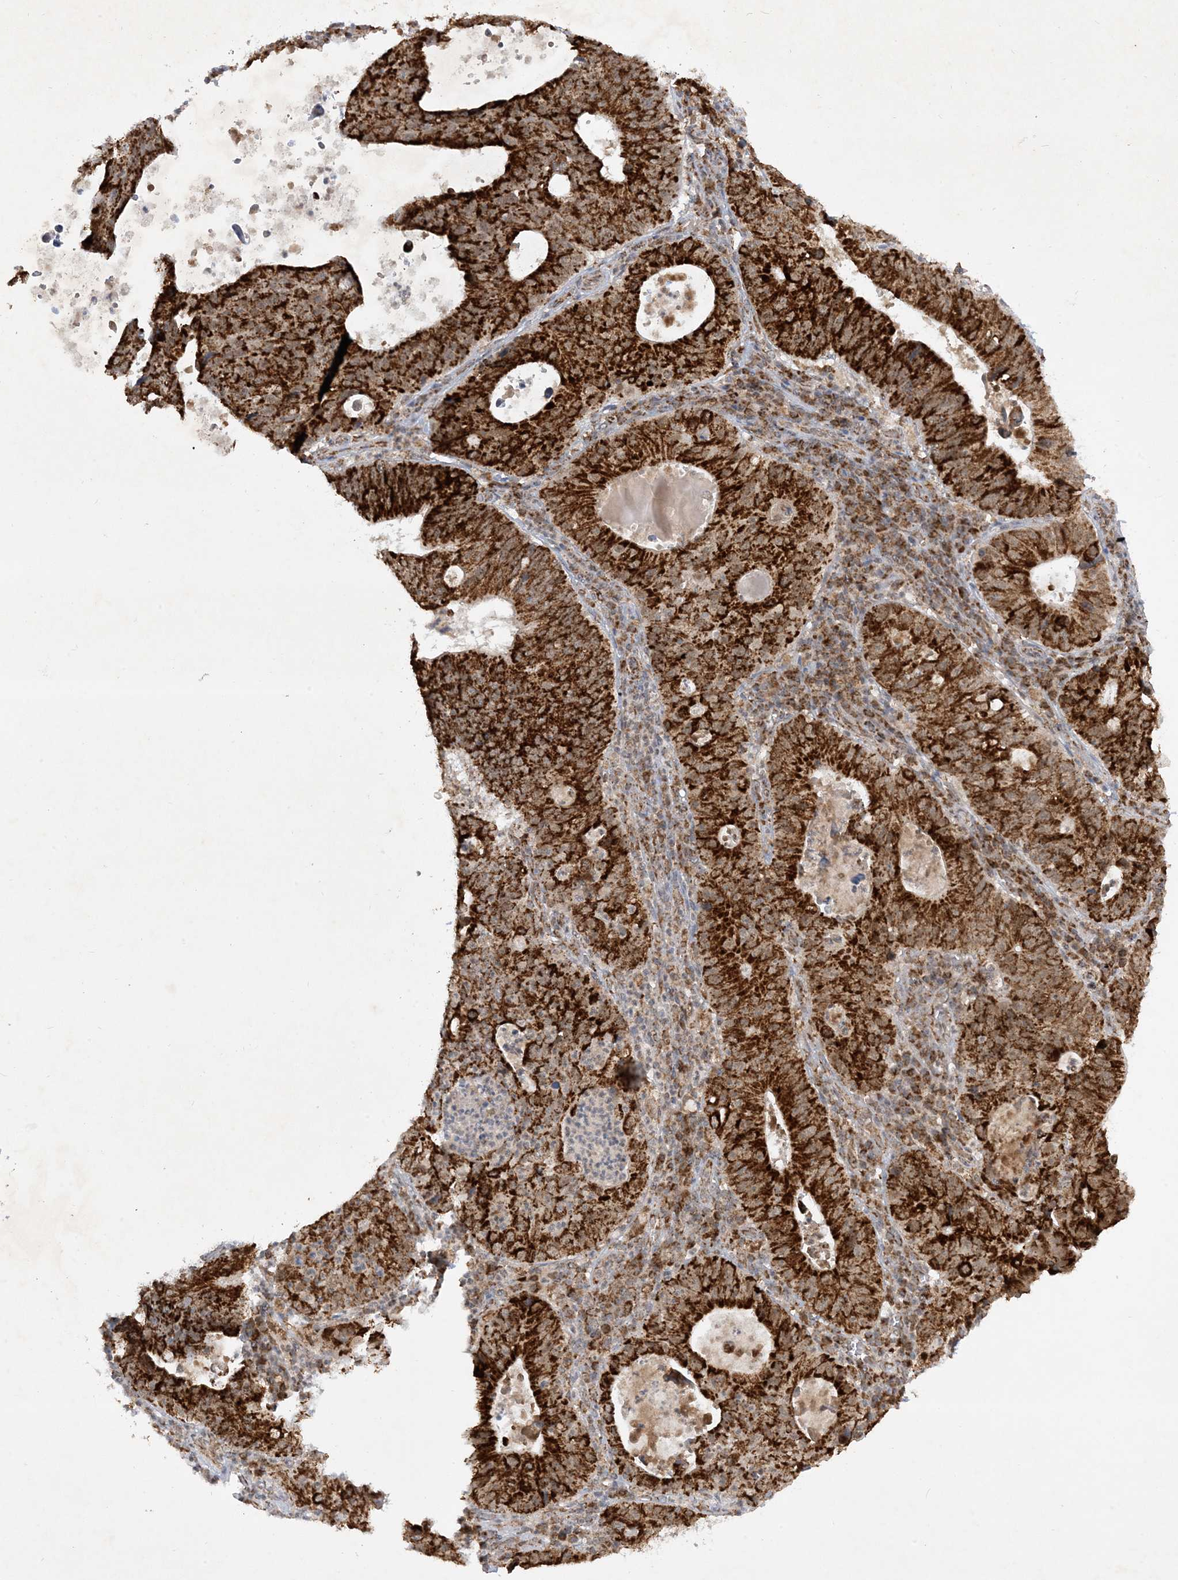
{"staining": {"intensity": "strong", "quantity": ">75%", "location": "cytoplasmic/membranous"}, "tissue": "stomach cancer", "cell_type": "Tumor cells", "image_type": "cancer", "snomed": [{"axis": "morphology", "description": "Adenocarcinoma, NOS"}, {"axis": "topography", "description": "Stomach"}], "caption": "Immunohistochemistry of human stomach cancer displays high levels of strong cytoplasmic/membranous expression in approximately >75% of tumor cells.", "gene": "NDUFAF3", "patient": {"sex": "male", "age": 59}}